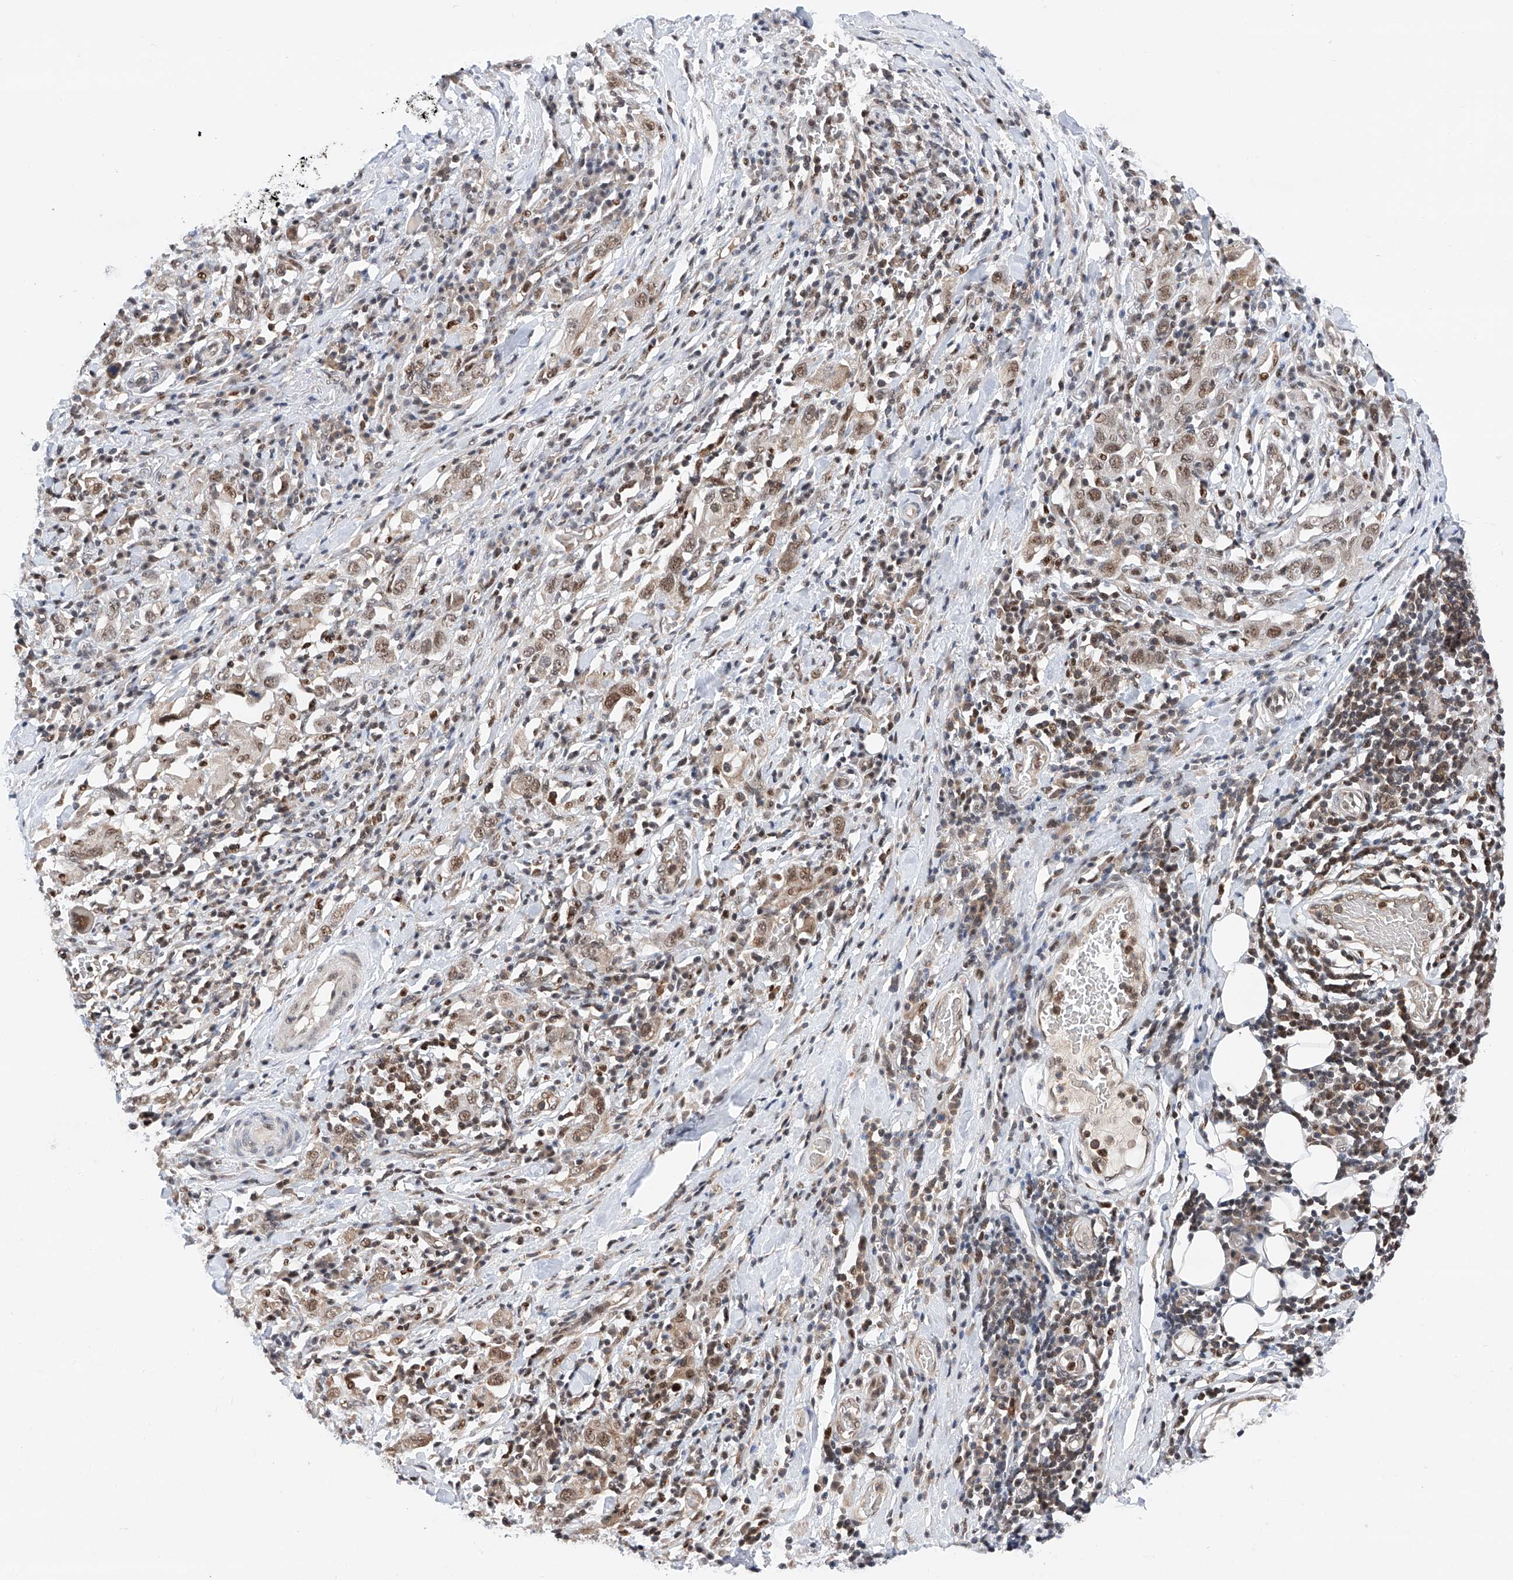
{"staining": {"intensity": "moderate", "quantity": ">75%", "location": "nuclear"}, "tissue": "stomach cancer", "cell_type": "Tumor cells", "image_type": "cancer", "snomed": [{"axis": "morphology", "description": "Adenocarcinoma, NOS"}, {"axis": "topography", "description": "Stomach, upper"}], "caption": "Immunohistochemical staining of stomach adenocarcinoma demonstrates moderate nuclear protein expression in about >75% of tumor cells. (IHC, brightfield microscopy, high magnification).", "gene": "SNRNP200", "patient": {"sex": "male", "age": 62}}